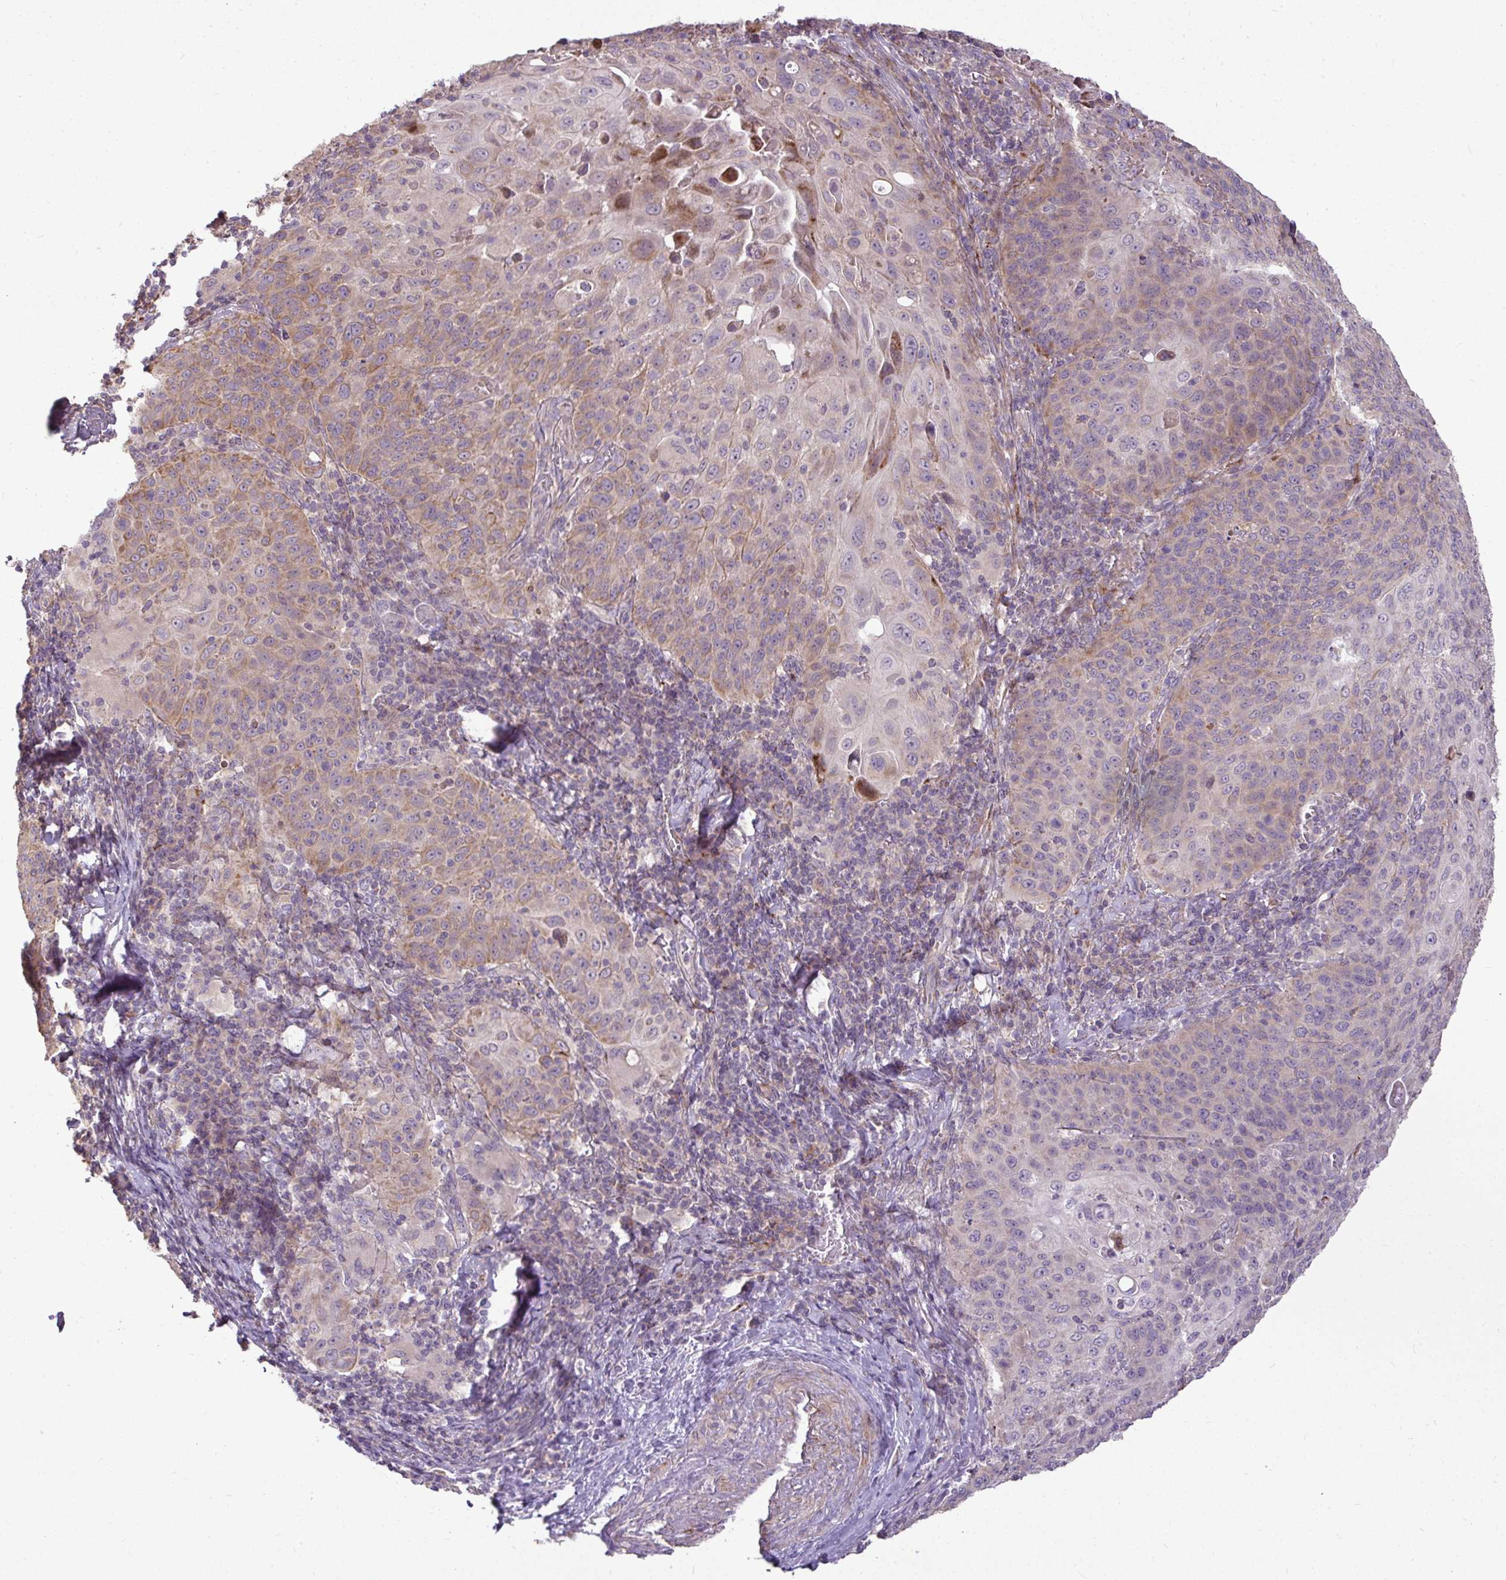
{"staining": {"intensity": "weak", "quantity": "<25%", "location": "cytoplasmic/membranous"}, "tissue": "cervical cancer", "cell_type": "Tumor cells", "image_type": "cancer", "snomed": [{"axis": "morphology", "description": "Squamous cell carcinoma, NOS"}, {"axis": "topography", "description": "Cervix"}], "caption": "A photomicrograph of human cervical squamous cell carcinoma is negative for staining in tumor cells.", "gene": "STRIP1", "patient": {"sex": "female", "age": 65}}